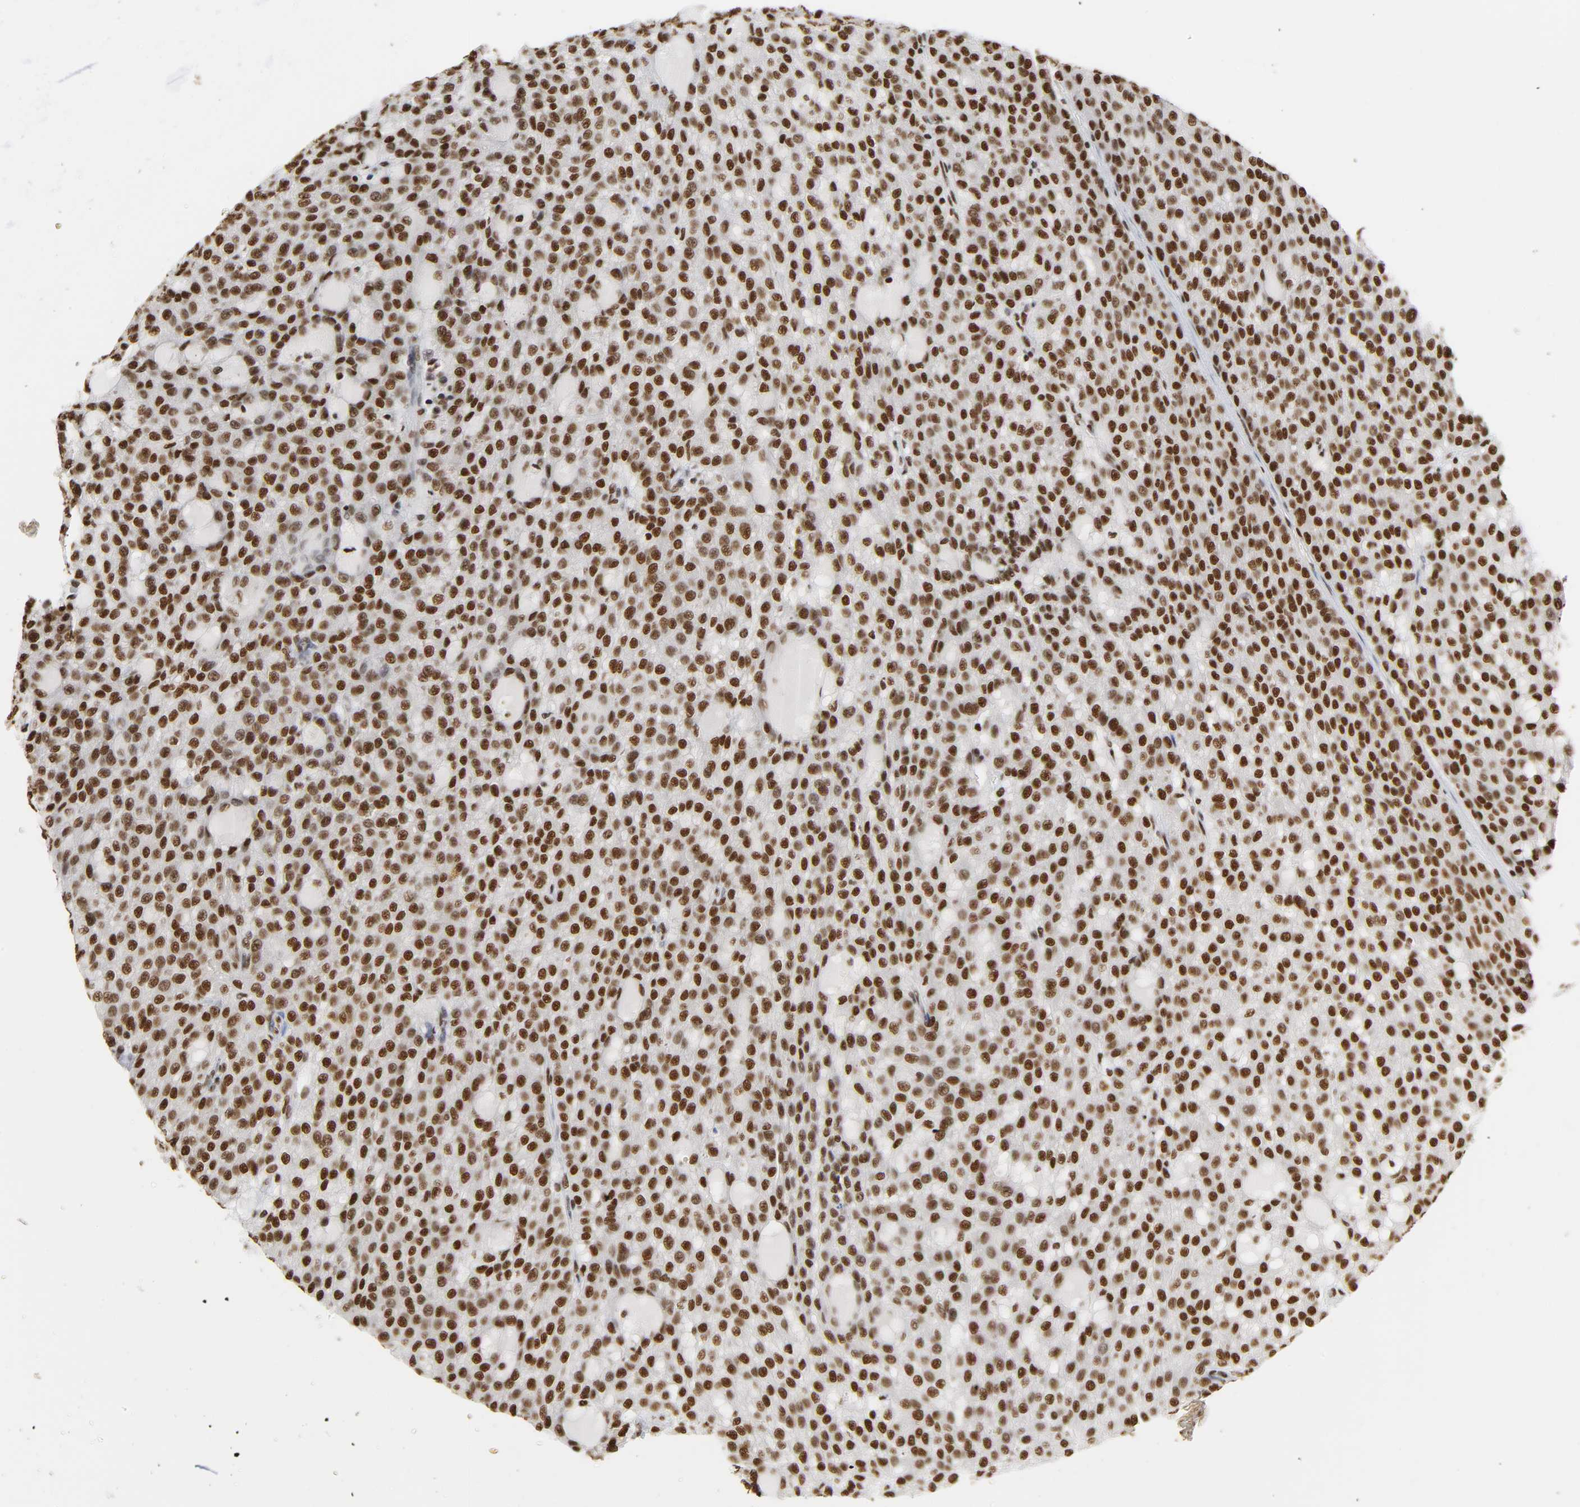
{"staining": {"intensity": "strong", "quantity": ">75%", "location": "nuclear"}, "tissue": "renal cancer", "cell_type": "Tumor cells", "image_type": "cancer", "snomed": [{"axis": "morphology", "description": "Adenocarcinoma, NOS"}, {"axis": "topography", "description": "Kidney"}], "caption": "About >75% of tumor cells in renal cancer reveal strong nuclear protein expression as visualized by brown immunohistochemical staining.", "gene": "HNRNPC", "patient": {"sex": "male", "age": 63}}